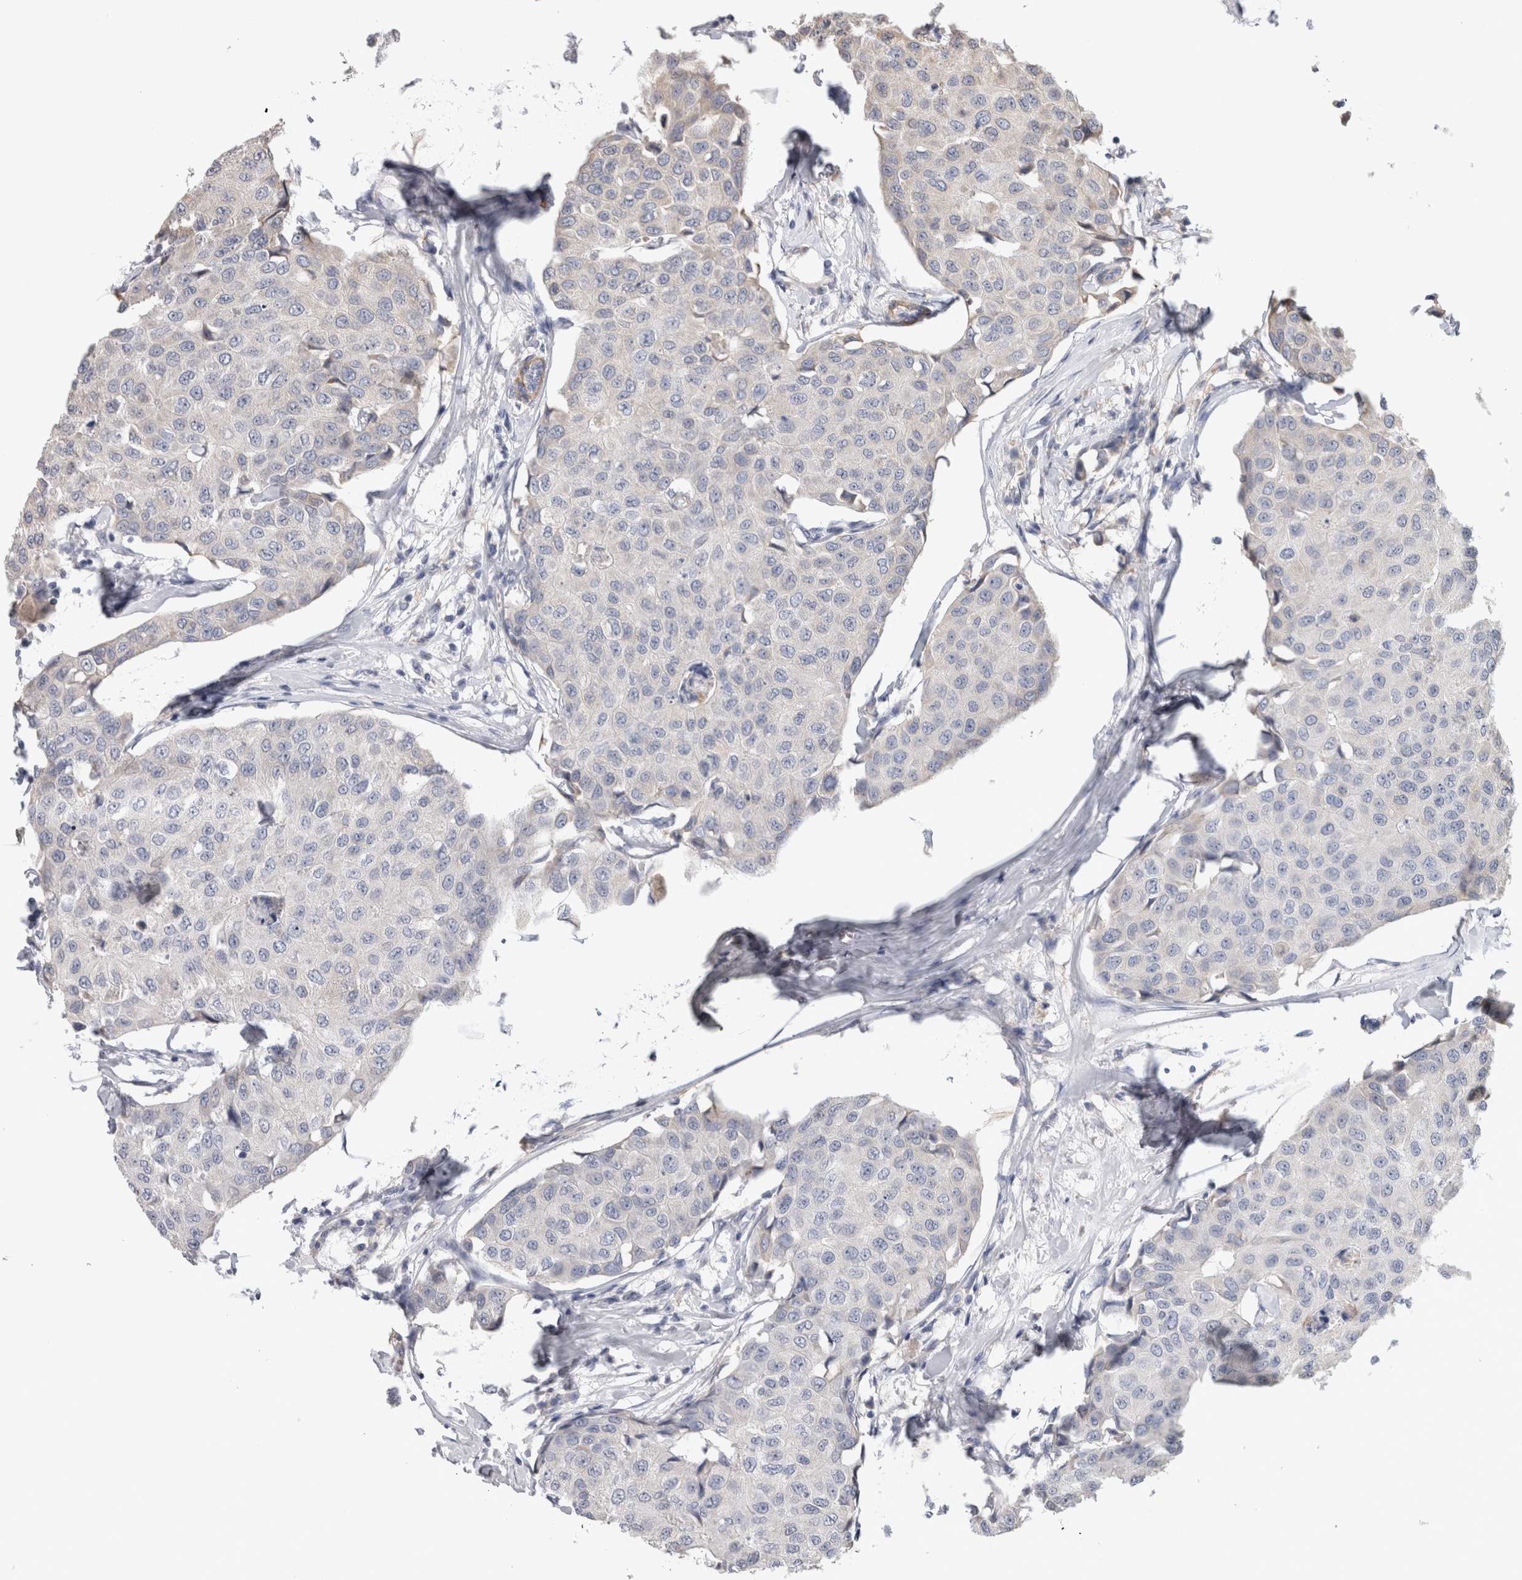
{"staining": {"intensity": "negative", "quantity": "none", "location": "none"}, "tissue": "breast cancer", "cell_type": "Tumor cells", "image_type": "cancer", "snomed": [{"axis": "morphology", "description": "Duct carcinoma"}, {"axis": "topography", "description": "Breast"}], "caption": "This image is of breast cancer (invasive ductal carcinoma) stained with immunohistochemistry to label a protein in brown with the nuclei are counter-stained blue. There is no staining in tumor cells.", "gene": "SMAP2", "patient": {"sex": "female", "age": 80}}